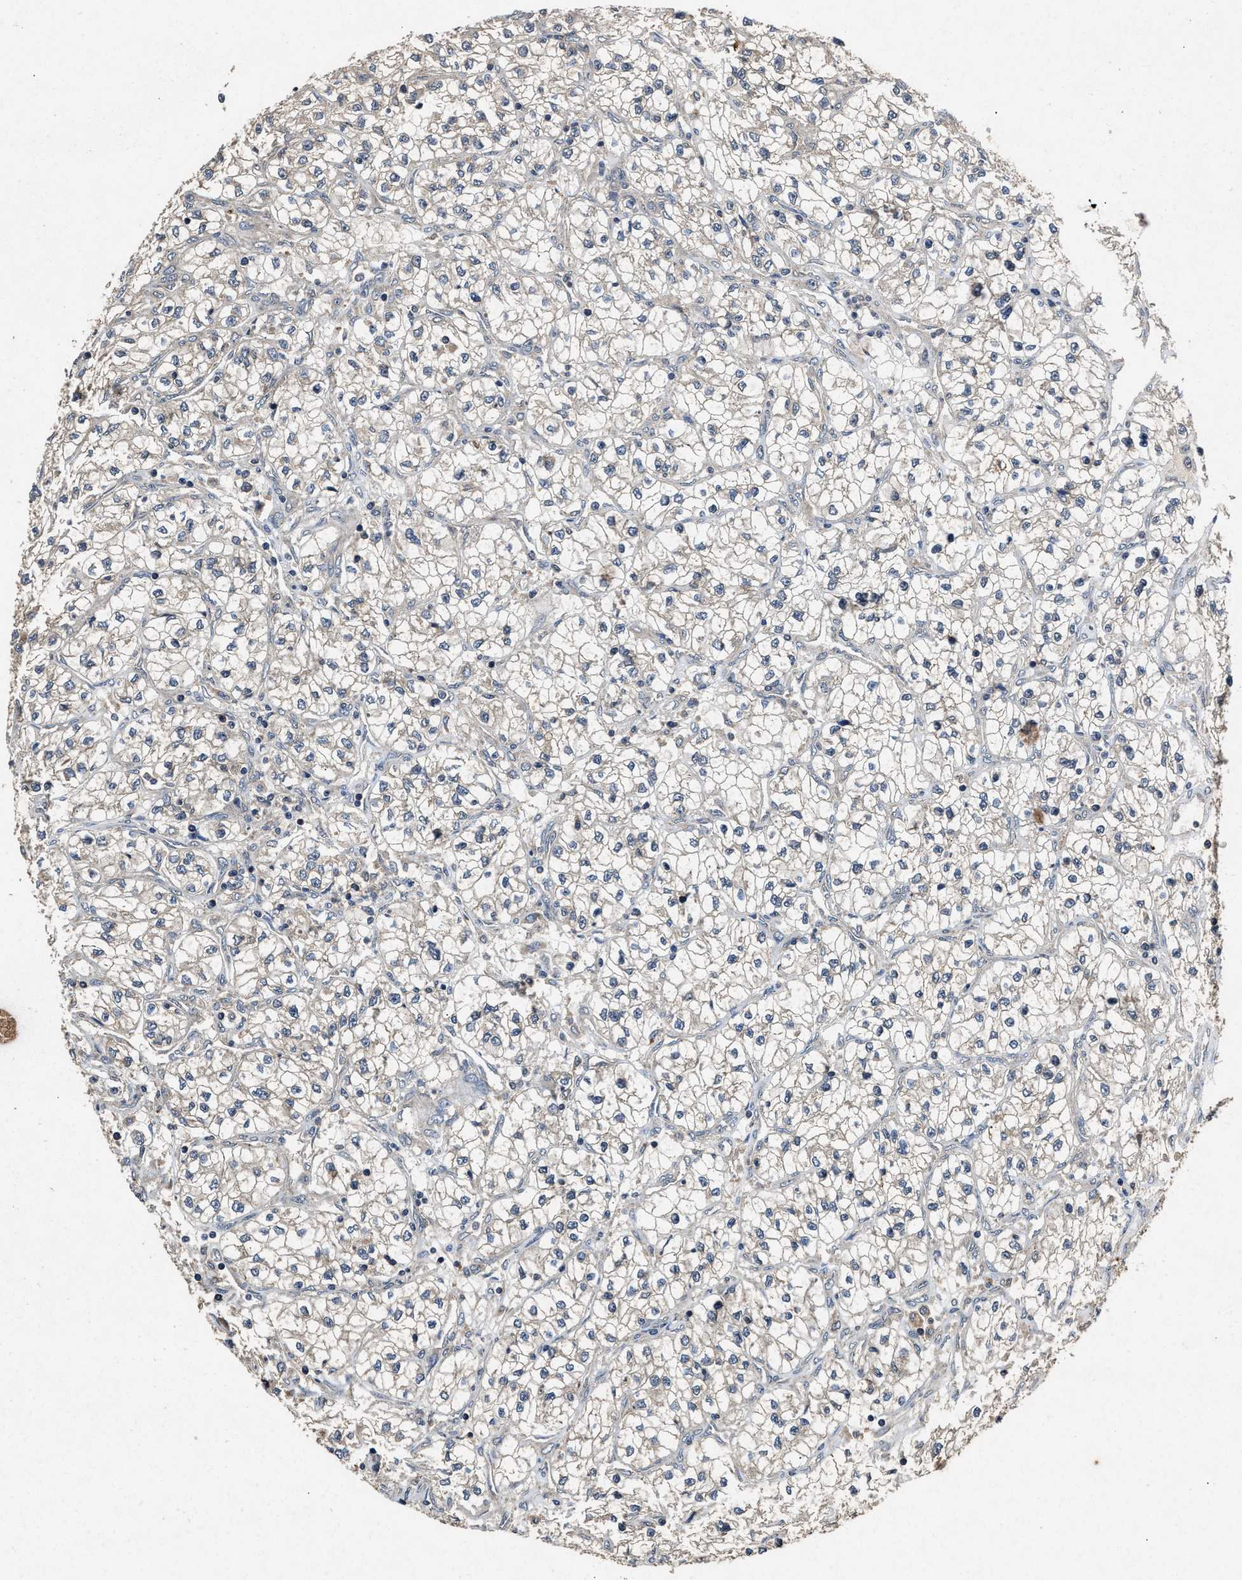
{"staining": {"intensity": "weak", "quantity": "<25%", "location": "cytoplasmic/membranous"}, "tissue": "renal cancer", "cell_type": "Tumor cells", "image_type": "cancer", "snomed": [{"axis": "morphology", "description": "Adenocarcinoma, NOS"}, {"axis": "topography", "description": "Kidney"}], "caption": "Tumor cells show no significant protein staining in renal adenocarcinoma.", "gene": "PDAP1", "patient": {"sex": "female", "age": 57}}